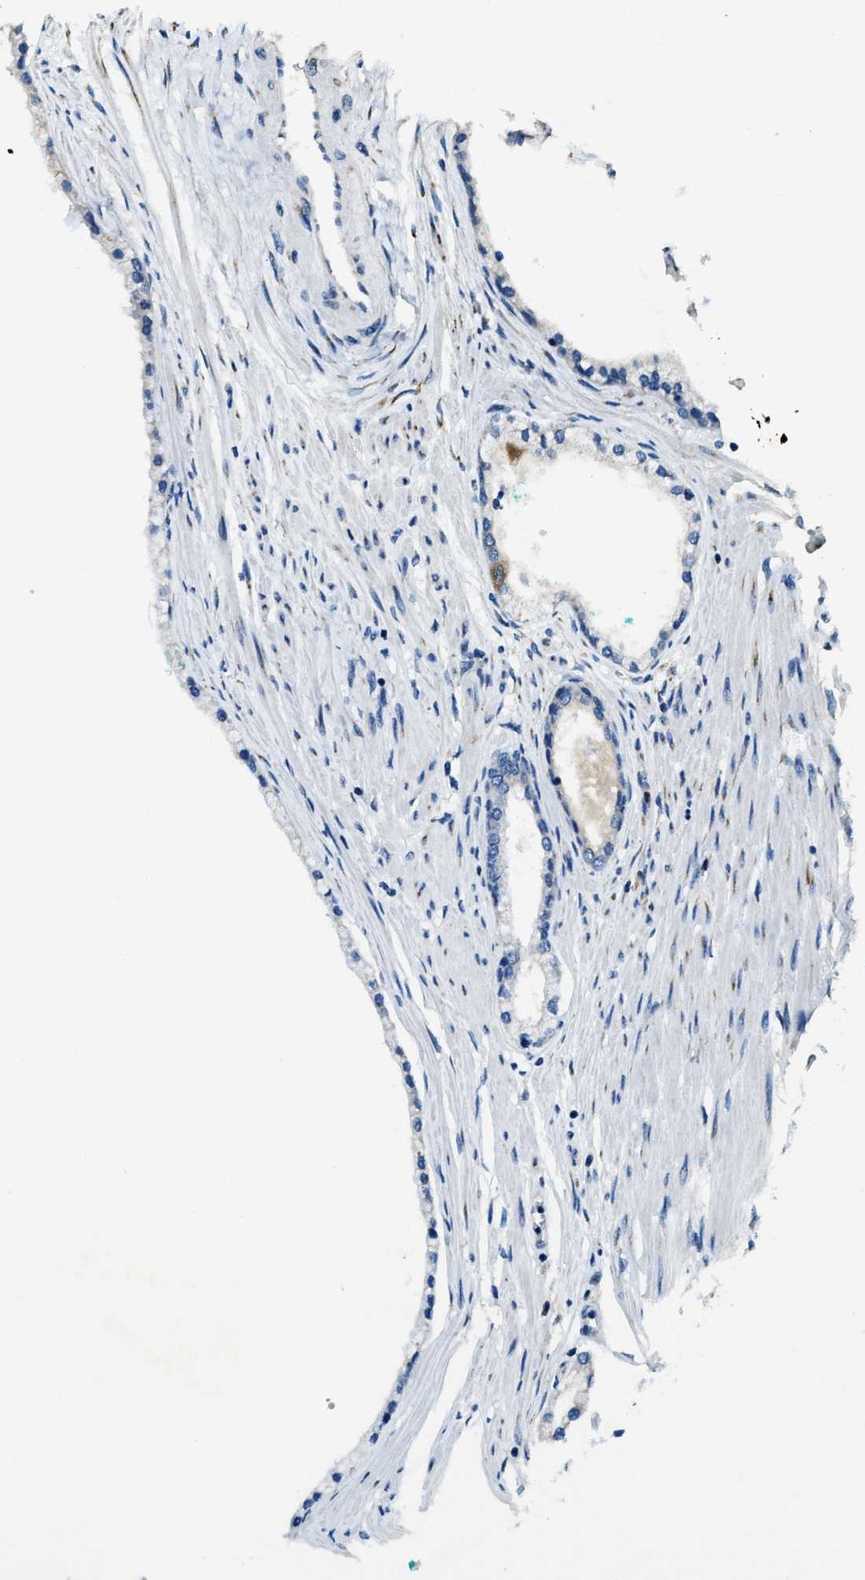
{"staining": {"intensity": "negative", "quantity": "none", "location": "none"}, "tissue": "prostate cancer", "cell_type": "Tumor cells", "image_type": "cancer", "snomed": [{"axis": "morphology", "description": "Adenocarcinoma, Low grade"}, {"axis": "topography", "description": "Prostate"}], "caption": "High power microscopy photomicrograph of an immunohistochemistry micrograph of low-grade adenocarcinoma (prostate), revealing no significant expression in tumor cells. The staining is performed using DAB brown chromogen with nuclei counter-stained in using hematoxylin.", "gene": "GIMAP8", "patient": {"sex": "male", "age": 63}}